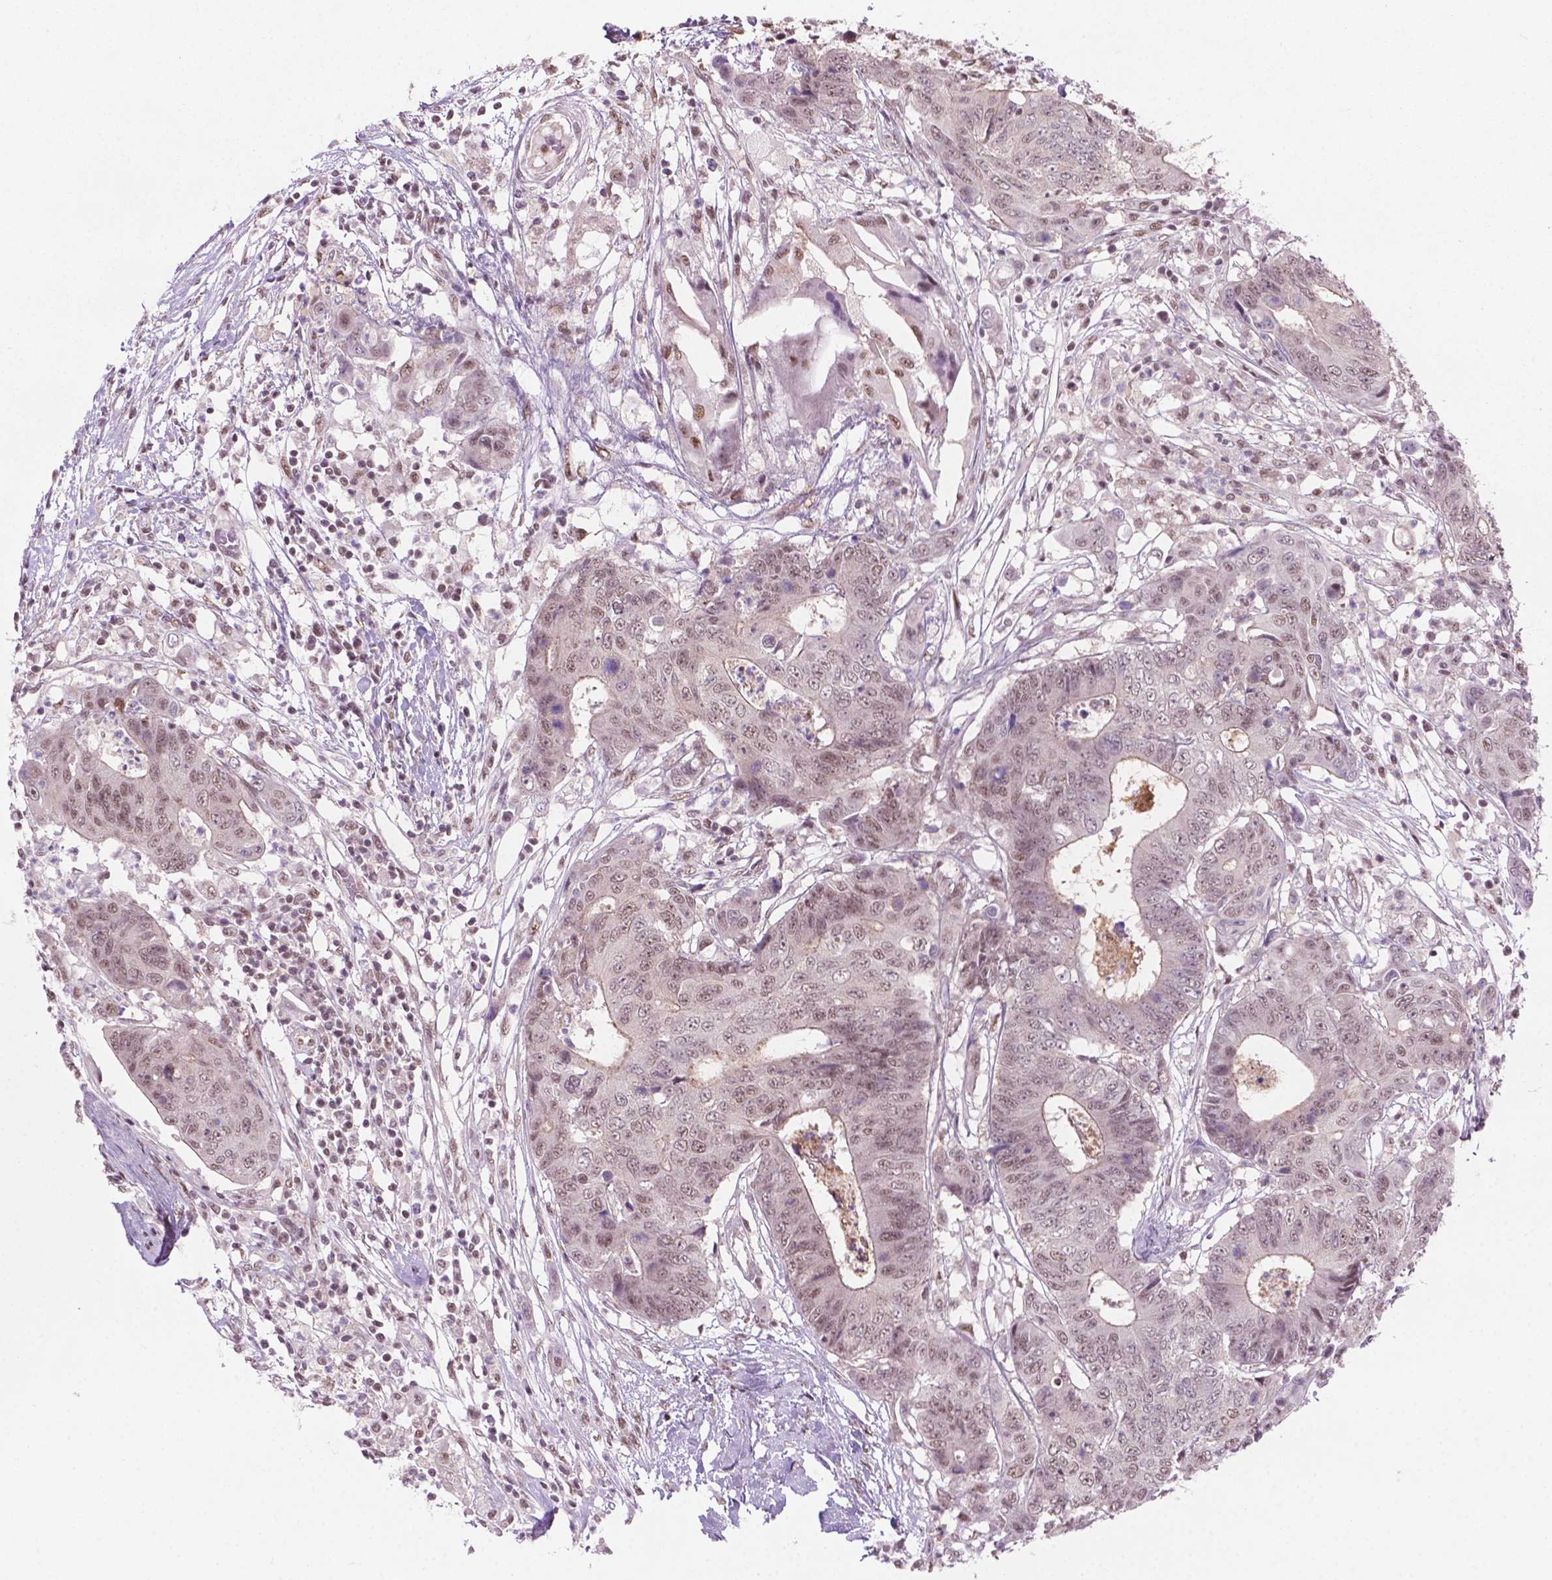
{"staining": {"intensity": "weak", "quantity": ">75%", "location": "cytoplasmic/membranous,nuclear"}, "tissue": "colorectal cancer", "cell_type": "Tumor cells", "image_type": "cancer", "snomed": [{"axis": "morphology", "description": "Adenocarcinoma, NOS"}, {"axis": "topography", "description": "Colon"}], "caption": "Immunohistochemical staining of human colorectal adenocarcinoma shows low levels of weak cytoplasmic/membranous and nuclear positivity in about >75% of tumor cells. Immunohistochemistry (ihc) stains the protein of interest in brown and the nuclei are stained blue.", "gene": "PHAX", "patient": {"sex": "female", "age": 48}}